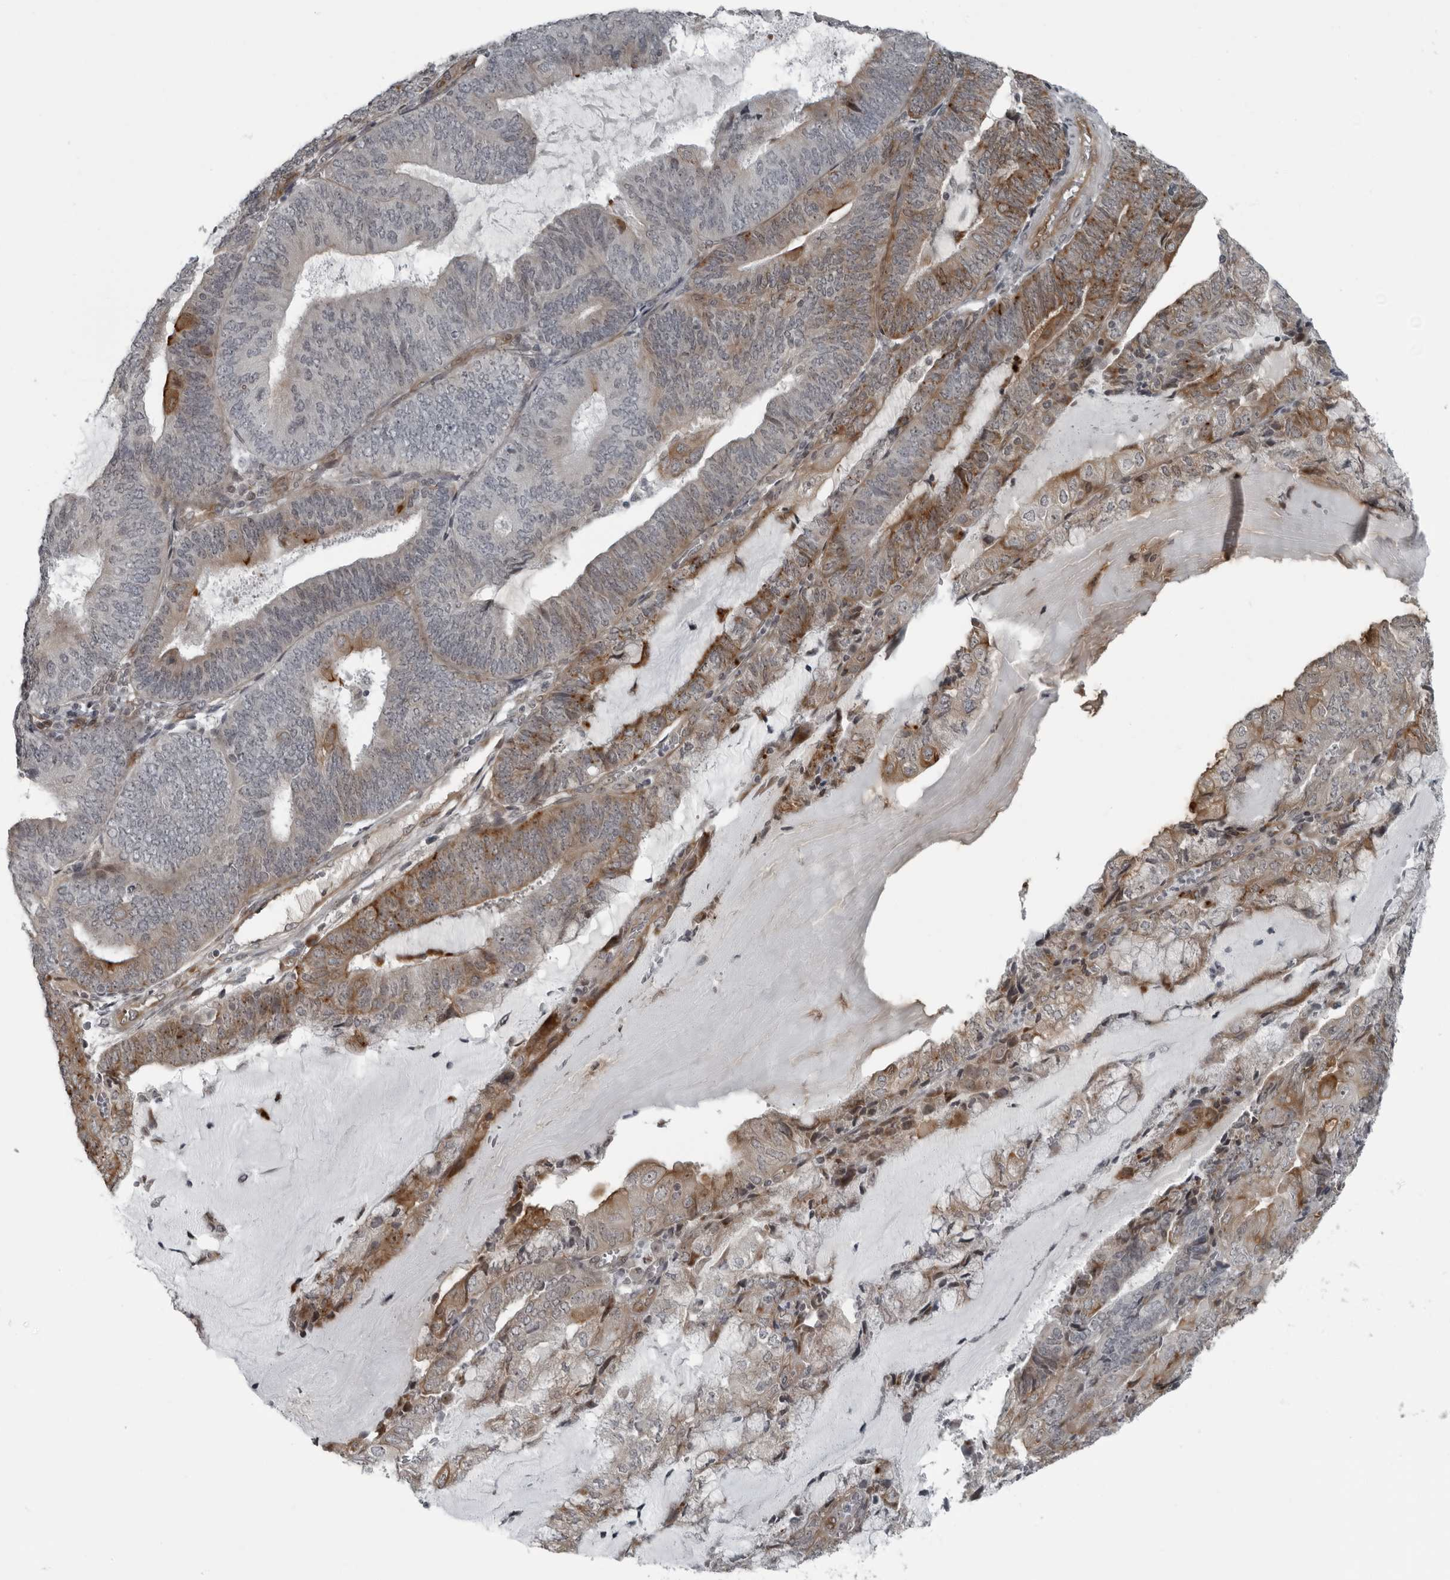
{"staining": {"intensity": "moderate", "quantity": "25%-75%", "location": "cytoplasmic/membranous"}, "tissue": "endometrial cancer", "cell_type": "Tumor cells", "image_type": "cancer", "snomed": [{"axis": "morphology", "description": "Adenocarcinoma, NOS"}, {"axis": "topography", "description": "Endometrium"}], "caption": "Endometrial cancer stained with a brown dye exhibits moderate cytoplasmic/membranous positive expression in about 25%-75% of tumor cells.", "gene": "FAM102B", "patient": {"sex": "female", "age": 81}}